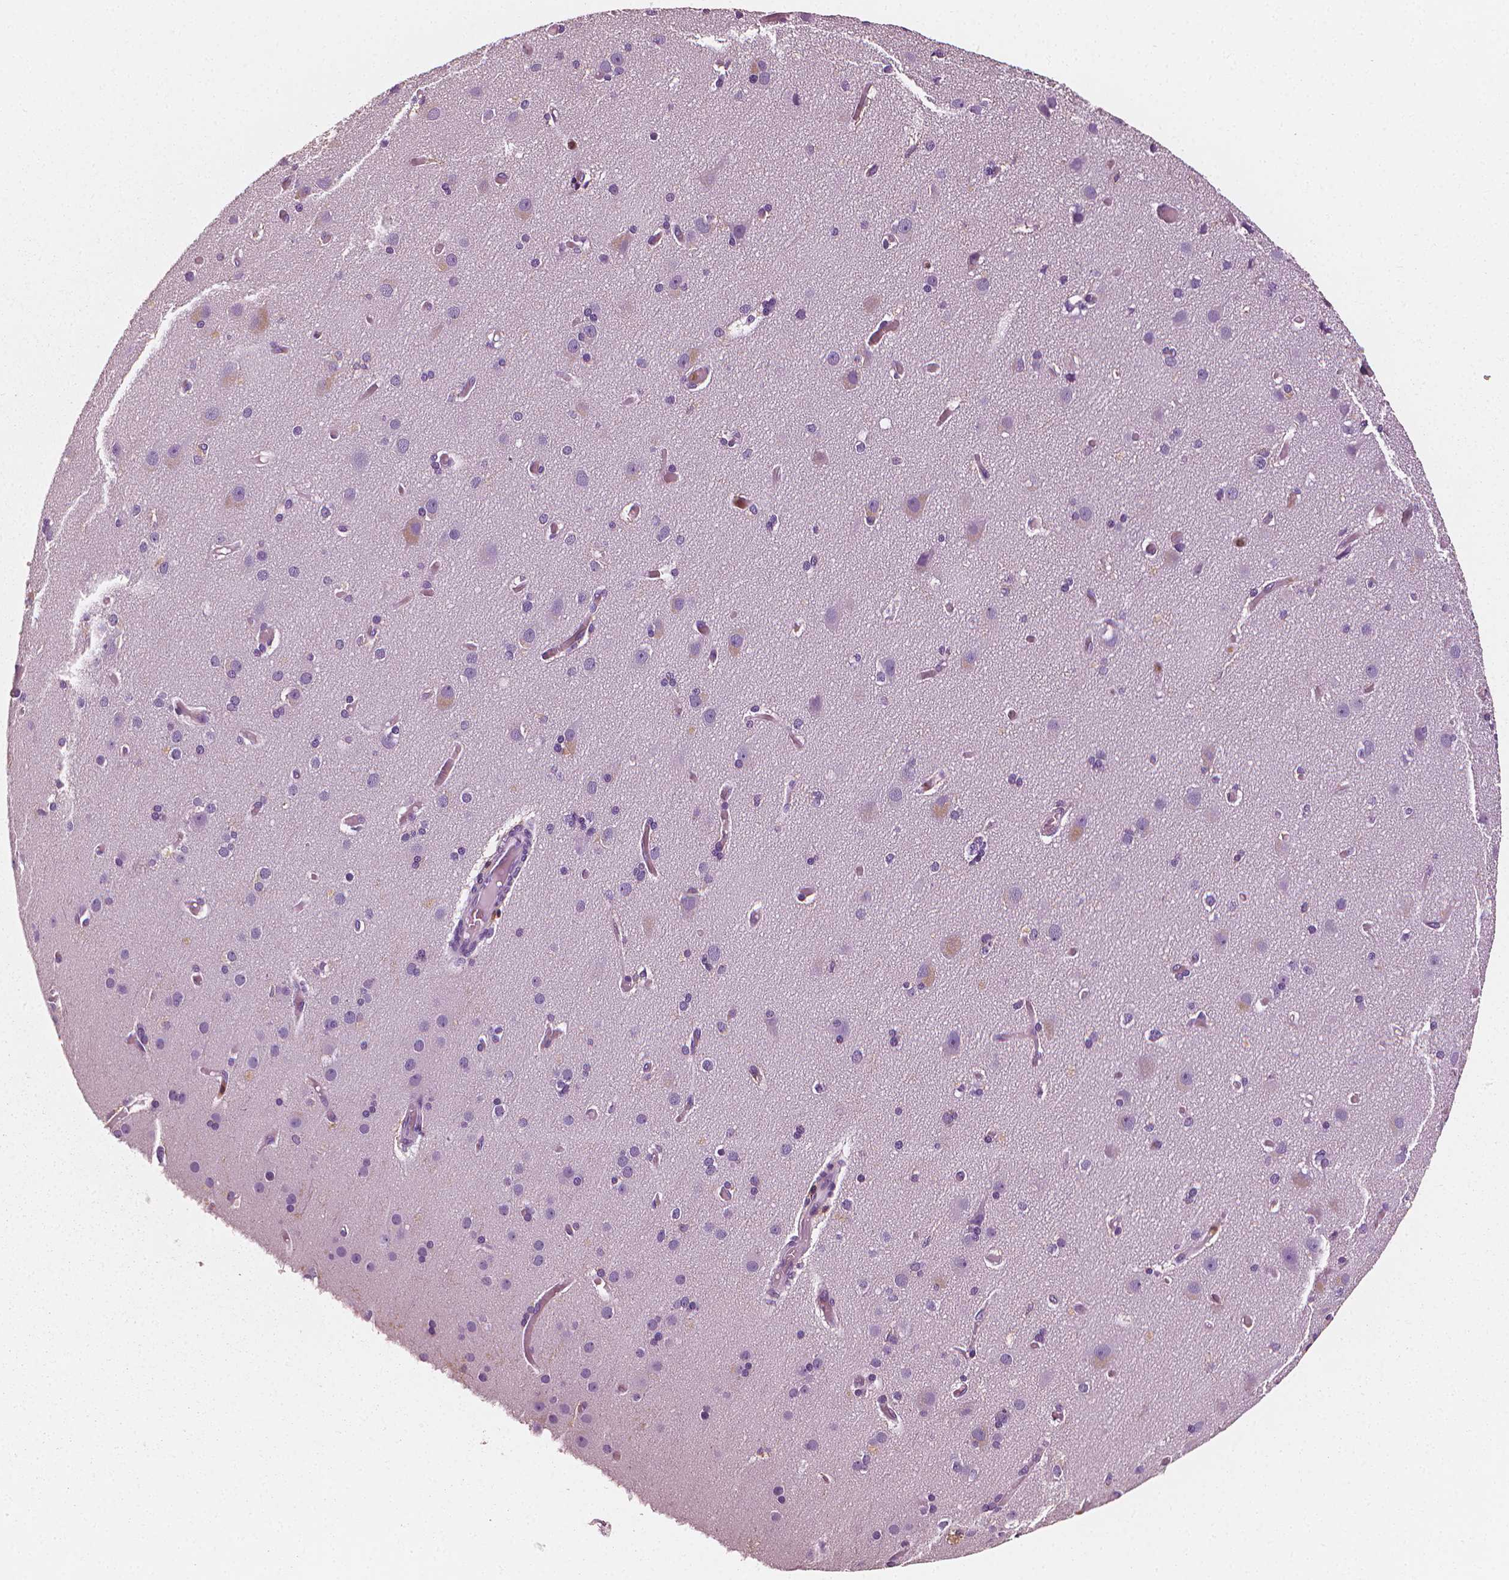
{"staining": {"intensity": "negative", "quantity": "none", "location": "none"}, "tissue": "cerebral cortex", "cell_type": "Endothelial cells", "image_type": "normal", "snomed": [{"axis": "morphology", "description": "Normal tissue, NOS"}, {"axis": "morphology", "description": "Glioma, malignant, High grade"}, {"axis": "topography", "description": "Cerebral cortex"}], "caption": "Immunohistochemistry histopathology image of benign cerebral cortex: cerebral cortex stained with DAB (3,3'-diaminobenzidine) reveals no significant protein expression in endothelial cells.", "gene": "PTPRC", "patient": {"sex": "male", "age": 71}}